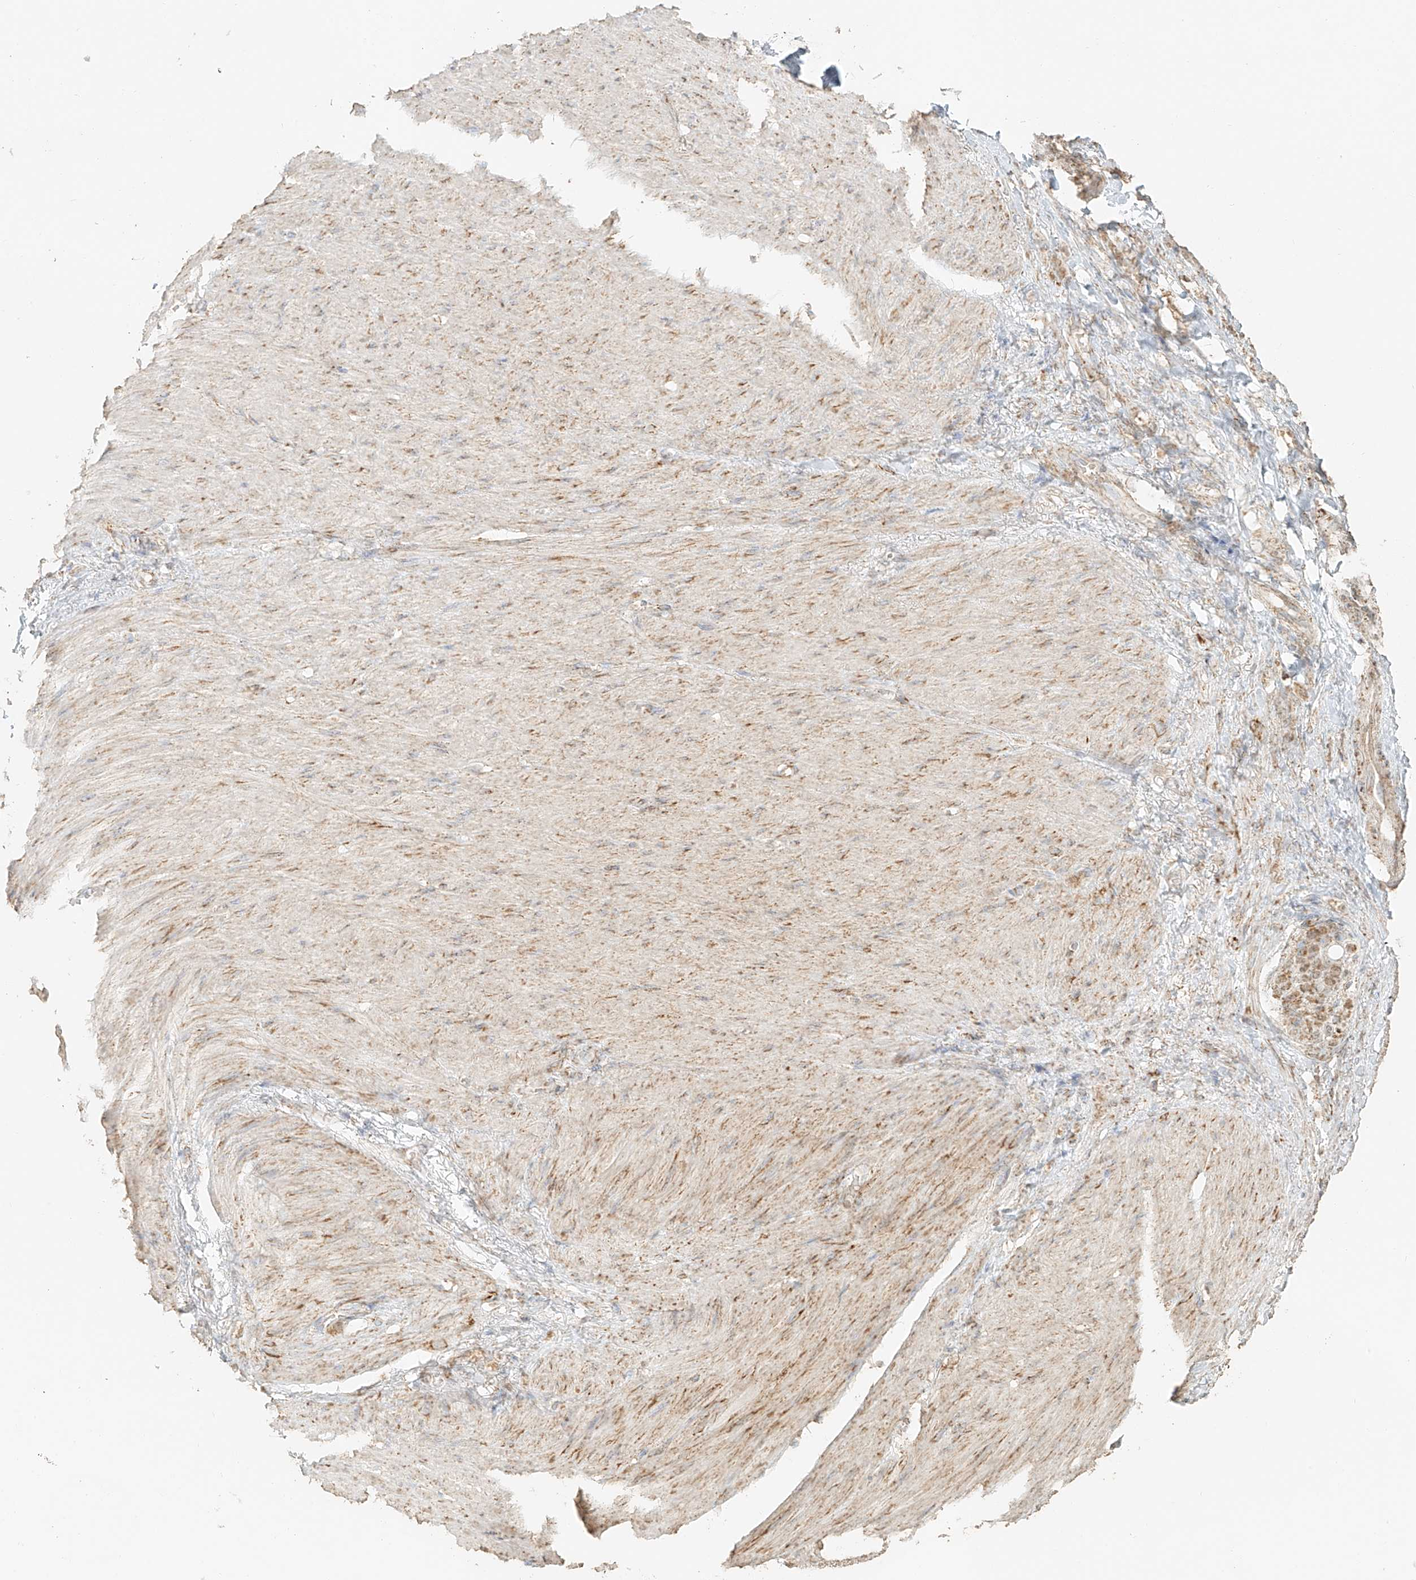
{"staining": {"intensity": "weak", "quantity": "<25%", "location": "cytoplasmic/membranous"}, "tissue": "stomach cancer", "cell_type": "Tumor cells", "image_type": "cancer", "snomed": [{"axis": "morphology", "description": "Normal tissue, NOS"}, {"axis": "morphology", "description": "Adenocarcinoma, NOS"}, {"axis": "topography", "description": "Stomach"}], "caption": "Tumor cells show no significant protein expression in adenocarcinoma (stomach).", "gene": "MIPEP", "patient": {"sex": "male", "age": 82}}